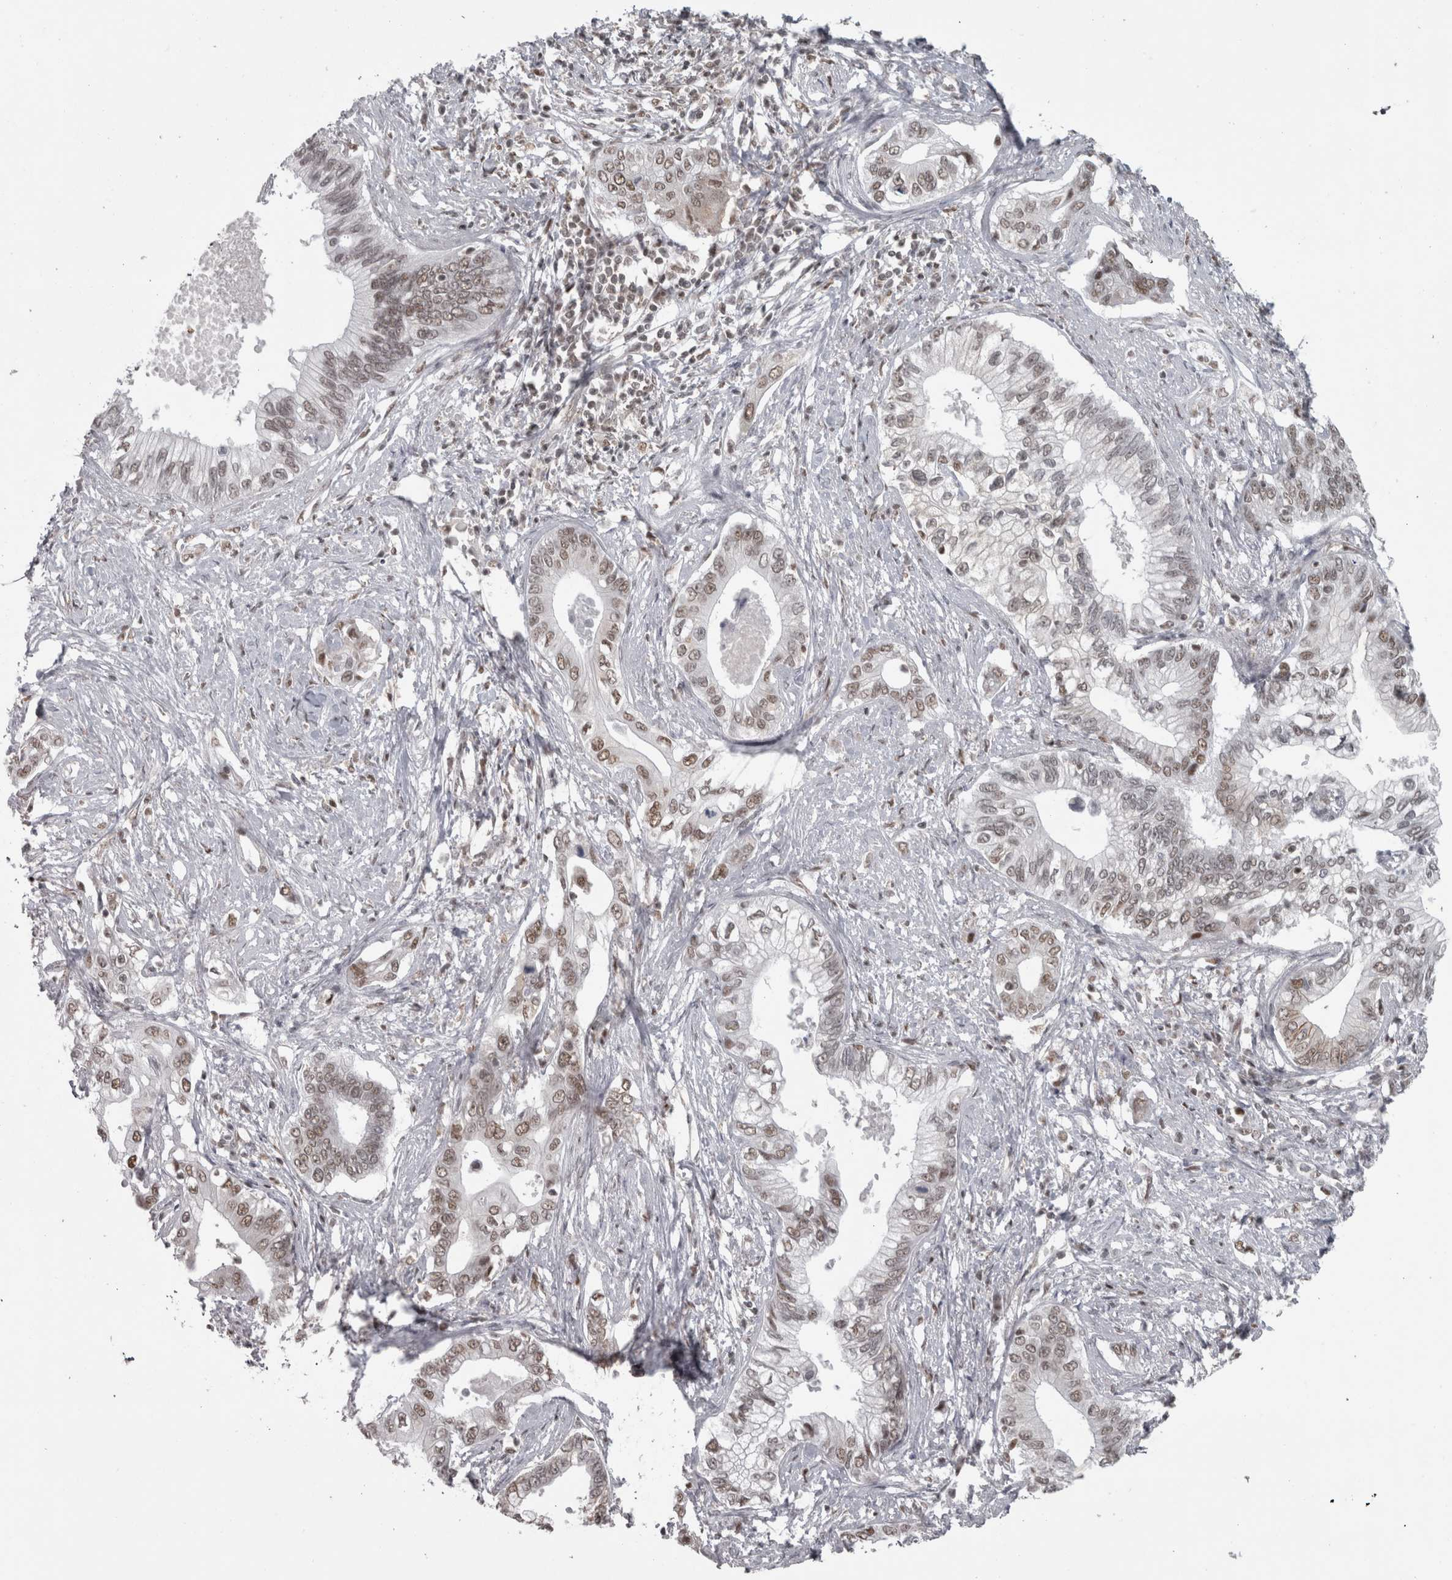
{"staining": {"intensity": "moderate", "quantity": "25%-75%", "location": "nuclear"}, "tissue": "pancreatic cancer", "cell_type": "Tumor cells", "image_type": "cancer", "snomed": [{"axis": "morphology", "description": "Normal tissue, NOS"}, {"axis": "morphology", "description": "Adenocarcinoma, NOS"}, {"axis": "topography", "description": "Pancreas"}, {"axis": "topography", "description": "Peripheral nerve tissue"}], "caption": "Approximately 25%-75% of tumor cells in adenocarcinoma (pancreatic) exhibit moderate nuclear protein positivity as visualized by brown immunohistochemical staining.", "gene": "MICU3", "patient": {"sex": "male", "age": 59}}